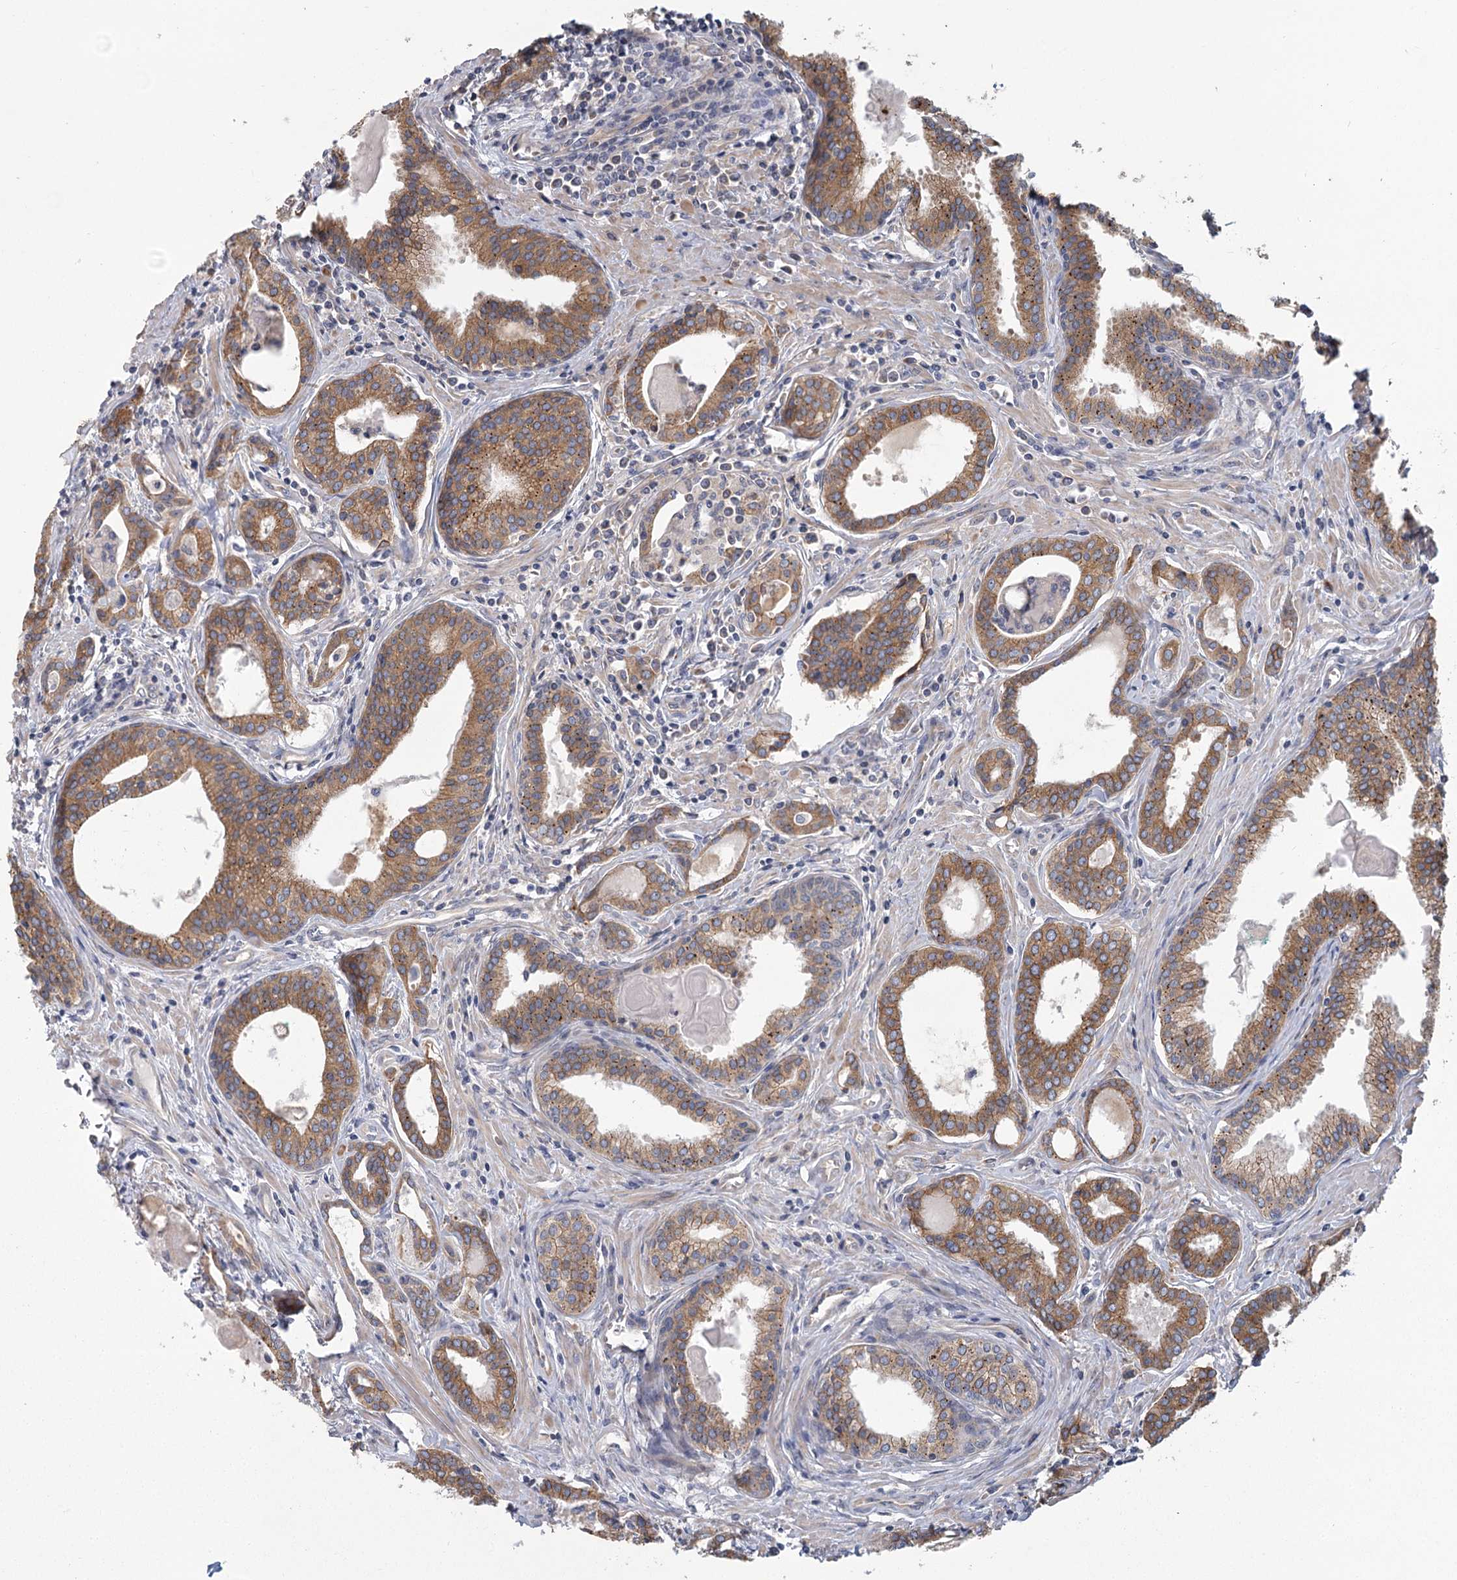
{"staining": {"intensity": "moderate", "quantity": ">75%", "location": "cytoplasmic/membranous"}, "tissue": "prostate cancer", "cell_type": "Tumor cells", "image_type": "cancer", "snomed": [{"axis": "morphology", "description": "Adenocarcinoma, High grade"}, {"axis": "topography", "description": "Prostate"}], "caption": "Prostate cancer tissue reveals moderate cytoplasmic/membranous staining in approximately >75% of tumor cells", "gene": "CNTLN", "patient": {"sex": "male", "age": 68}}